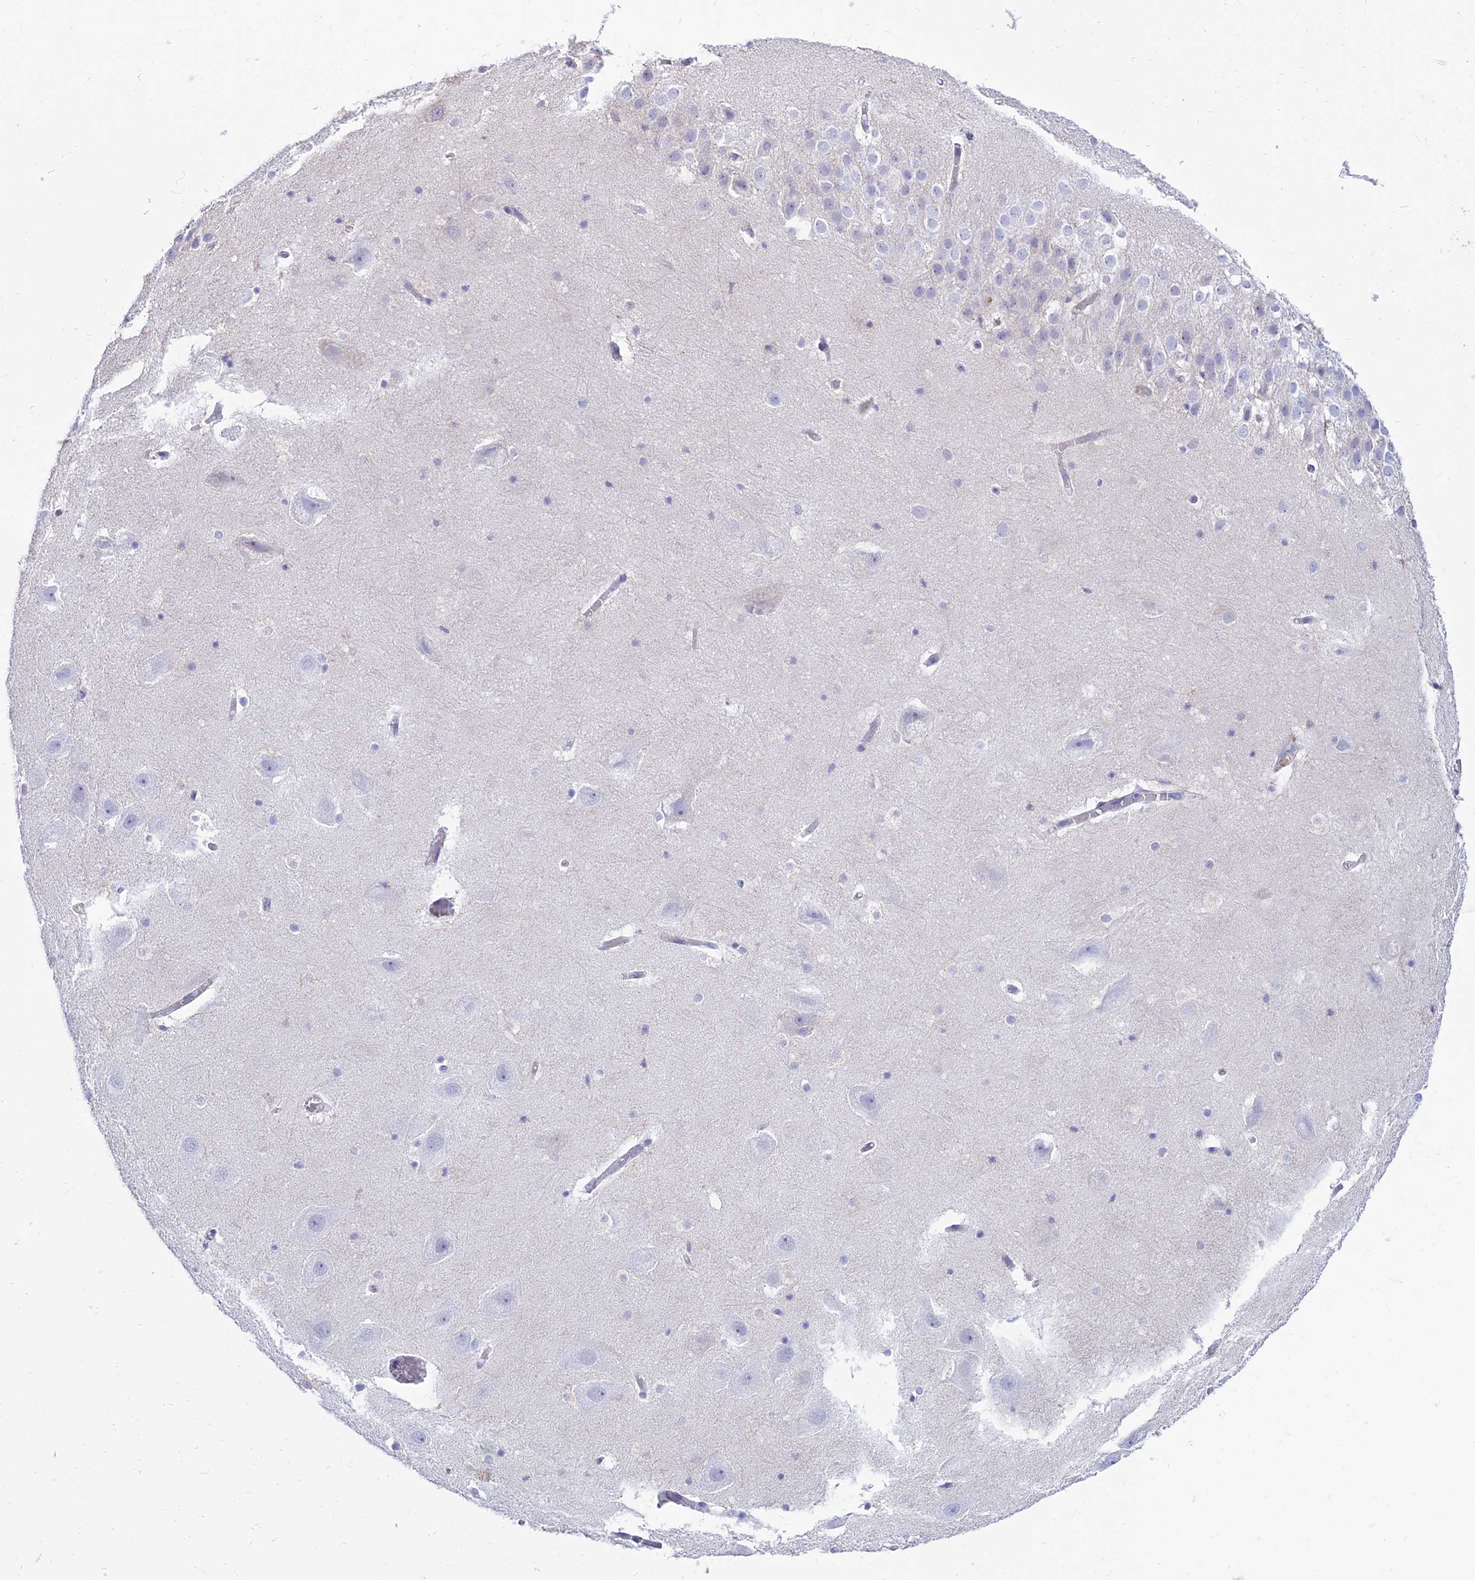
{"staining": {"intensity": "negative", "quantity": "none", "location": "none"}, "tissue": "hippocampus", "cell_type": "Glial cells", "image_type": "normal", "snomed": [{"axis": "morphology", "description": "Normal tissue, NOS"}, {"axis": "topography", "description": "Hippocampus"}], "caption": "This is a micrograph of immunohistochemistry (IHC) staining of normal hippocampus, which shows no positivity in glial cells.", "gene": "PKN3", "patient": {"sex": "female", "age": 52}}